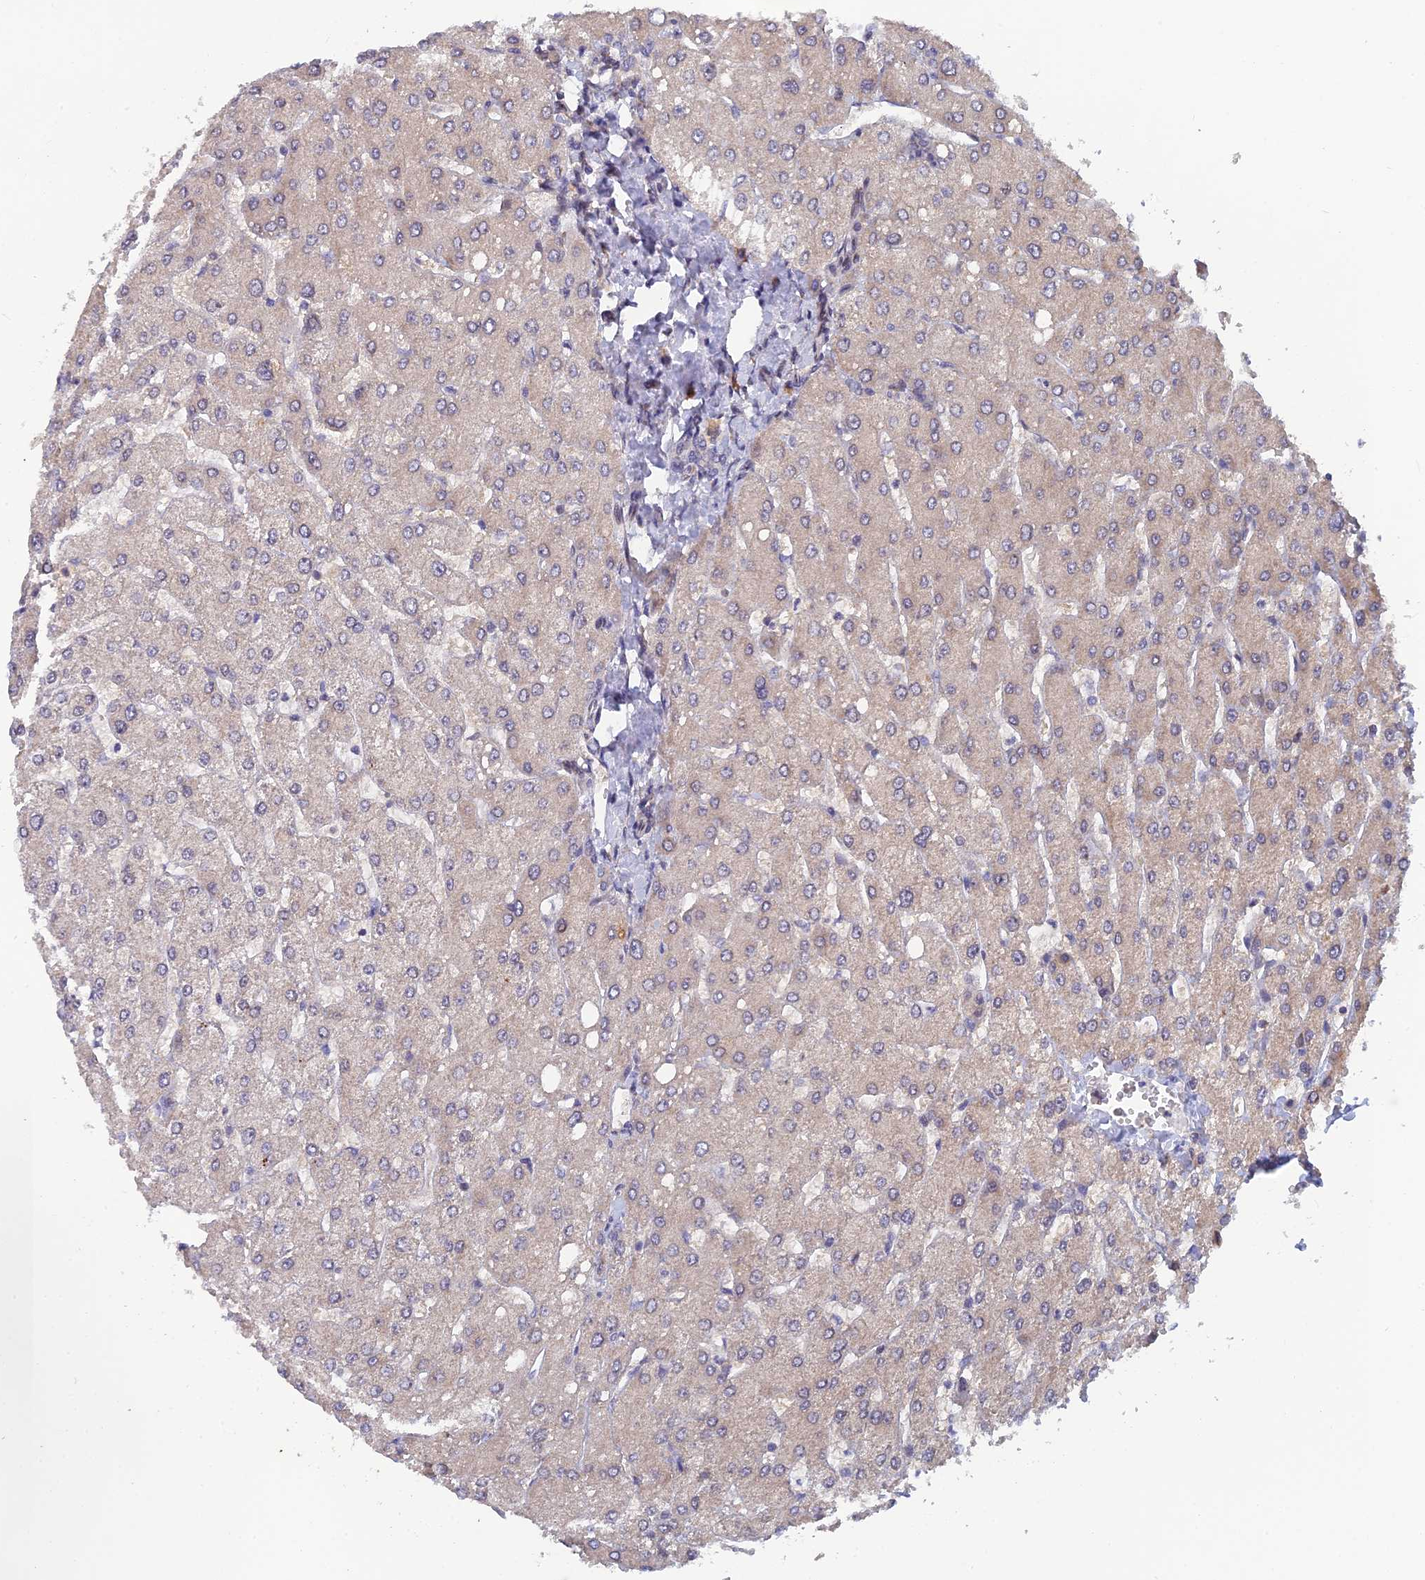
{"staining": {"intensity": "negative", "quantity": "none", "location": "none"}, "tissue": "liver", "cell_type": "Cholangiocytes", "image_type": "normal", "snomed": [{"axis": "morphology", "description": "Normal tissue, NOS"}, {"axis": "topography", "description": "Liver"}], "caption": "Immunohistochemical staining of normal human liver exhibits no significant positivity in cholangiocytes.", "gene": "SRA1", "patient": {"sex": "male", "age": 55}}